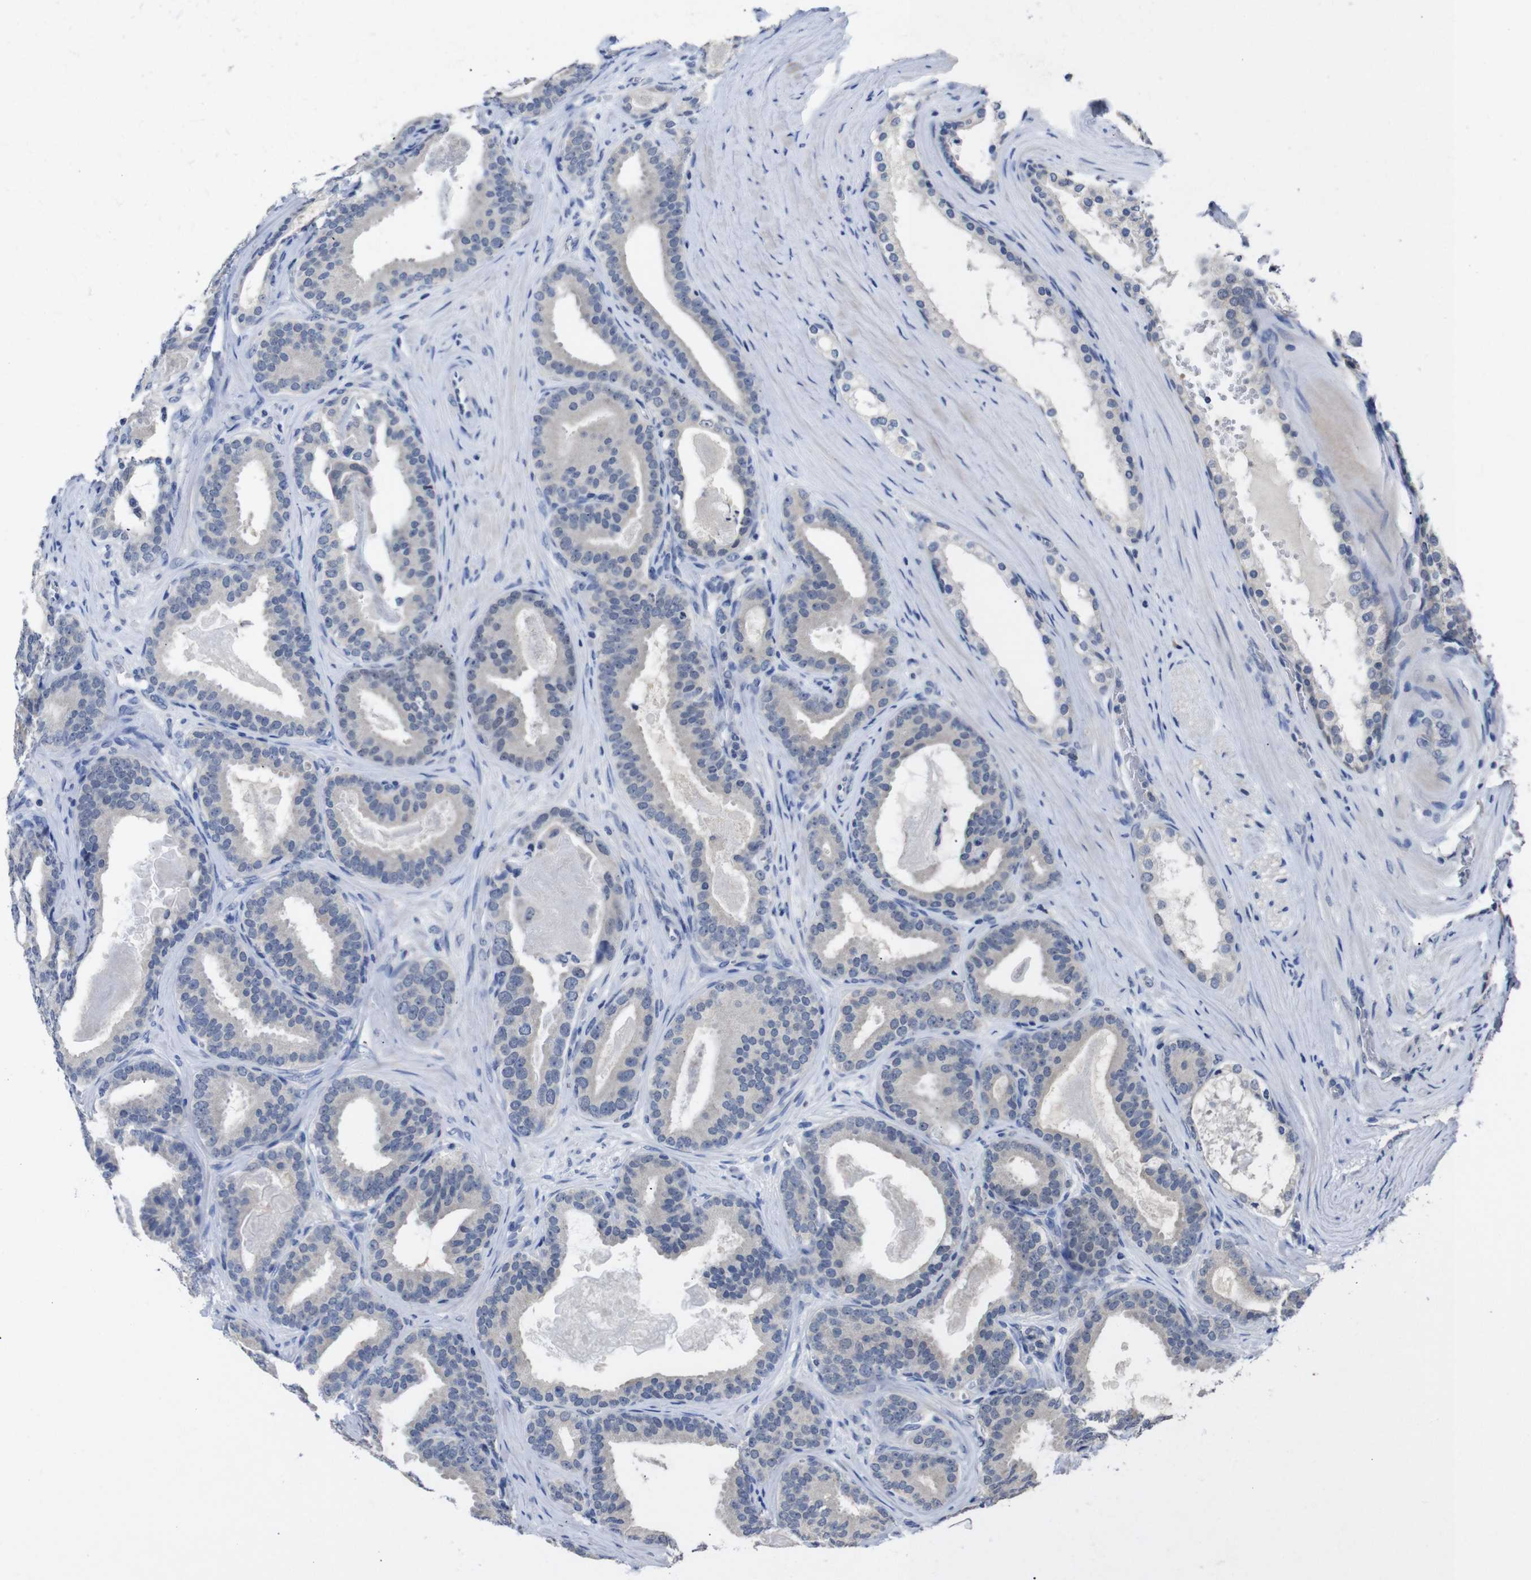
{"staining": {"intensity": "negative", "quantity": "none", "location": "none"}, "tissue": "prostate cancer", "cell_type": "Tumor cells", "image_type": "cancer", "snomed": [{"axis": "morphology", "description": "Adenocarcinoma, High grade"}, {"axis": "topography", "description": "Prostate"}], "caption": "Prostate cancer stained for a protein using immunohistochemistry (IHC) displays no staining tumor cells.", "gene": "HNF1A", "patient": {"sex": "male", "age": 60}}